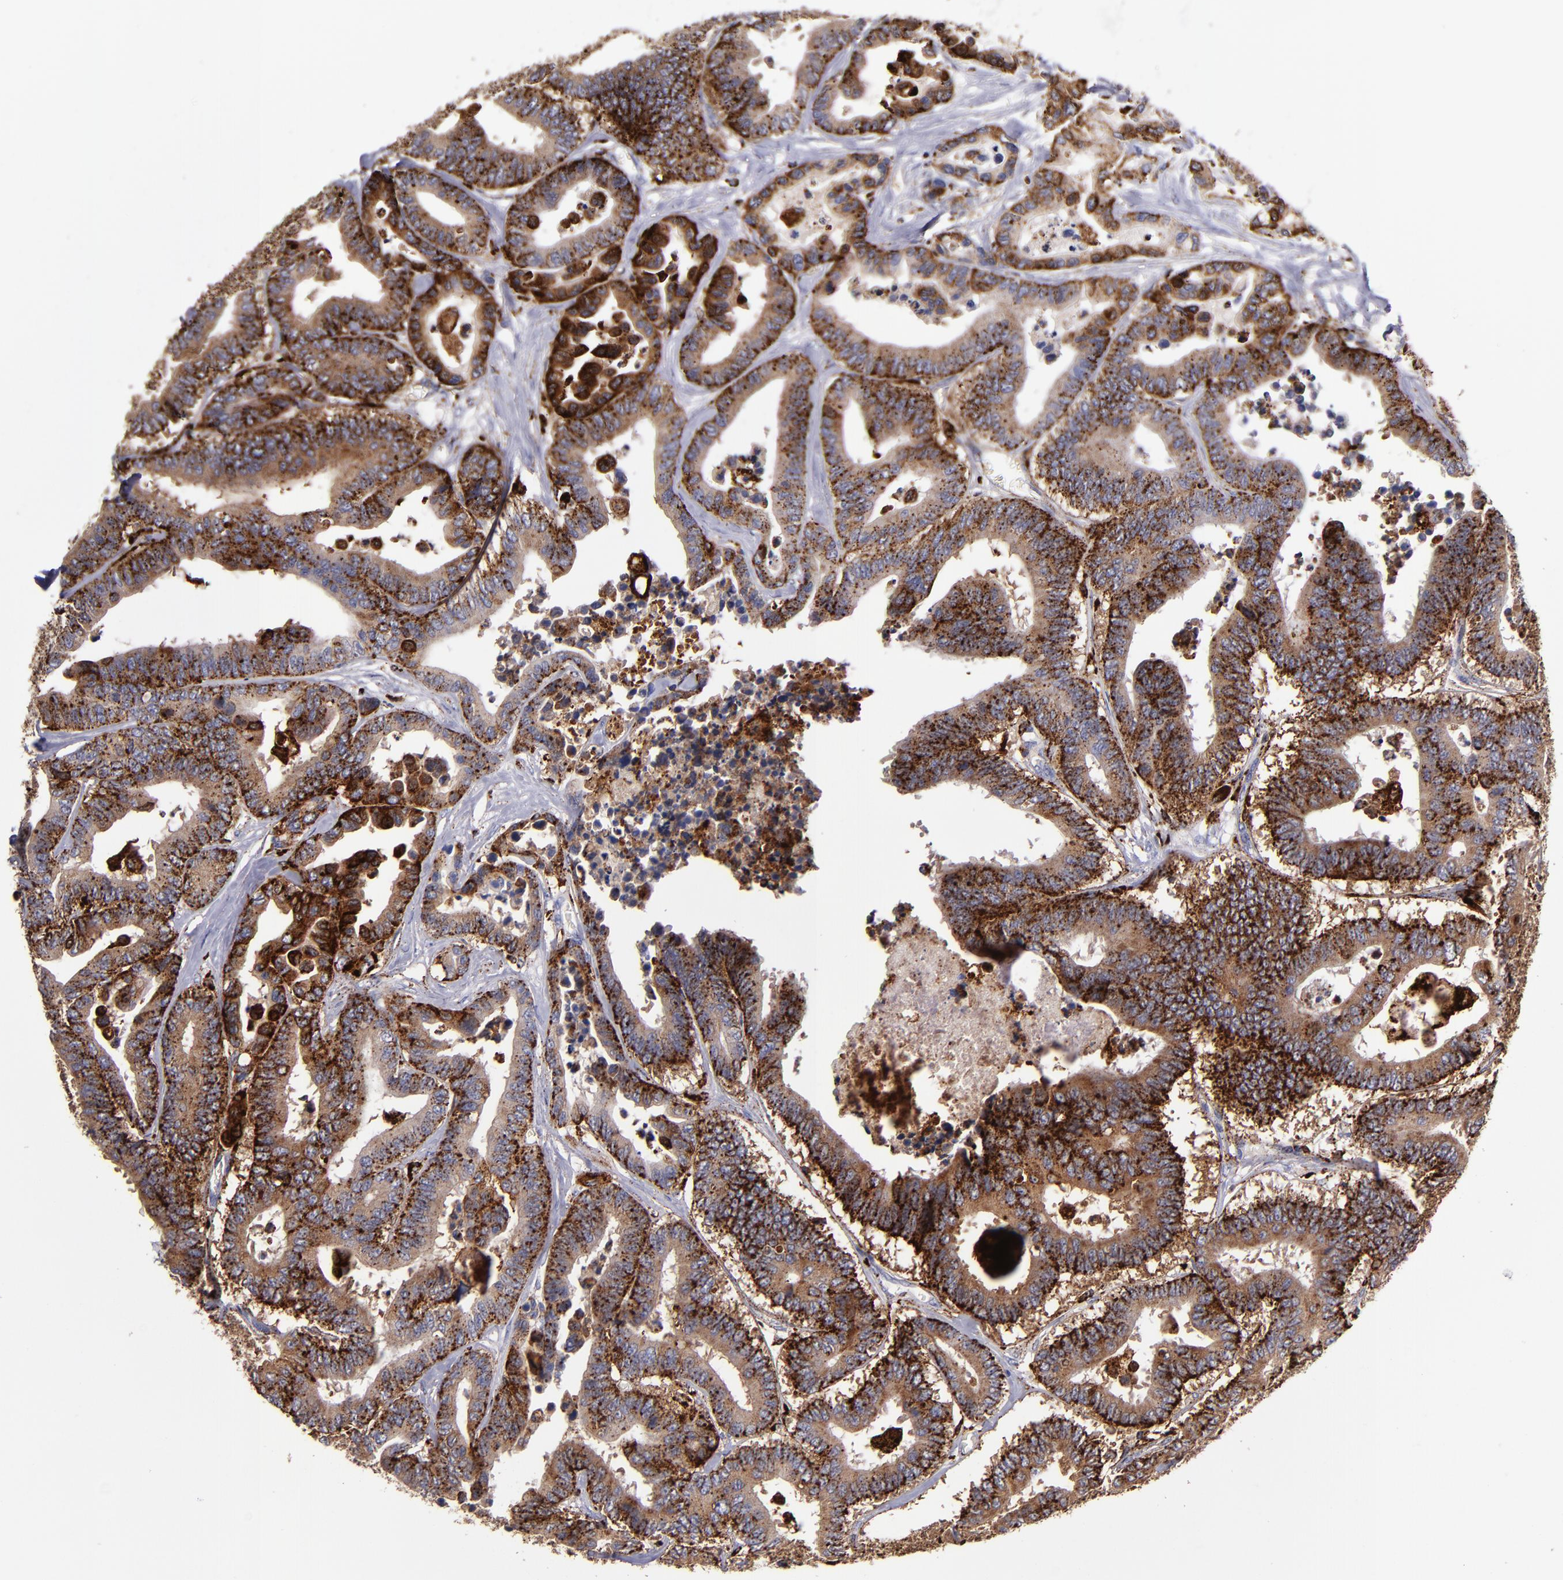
{"staining": {"intensity": "strong", "quantity": ">75%", "location": "cytoplasmic/membranous"}, "tissue": "colorectal cancer", "cell_type": "Tumor cells", "image_type": "cancer", "snomed": [{"axis": "morphology", "description": "Adenocarcinoma, NOS"}, {"axis": "topography", "description": "Colon"}], "caption": "Colorectal cancer (adenocarcinoma) stained for a protein (brown) reveals strong cytoplasmic/membranous positive expression in about >75% of tumor cells.", "gene": "CTSS", "patient": {"sex": "male", "age": 82}}